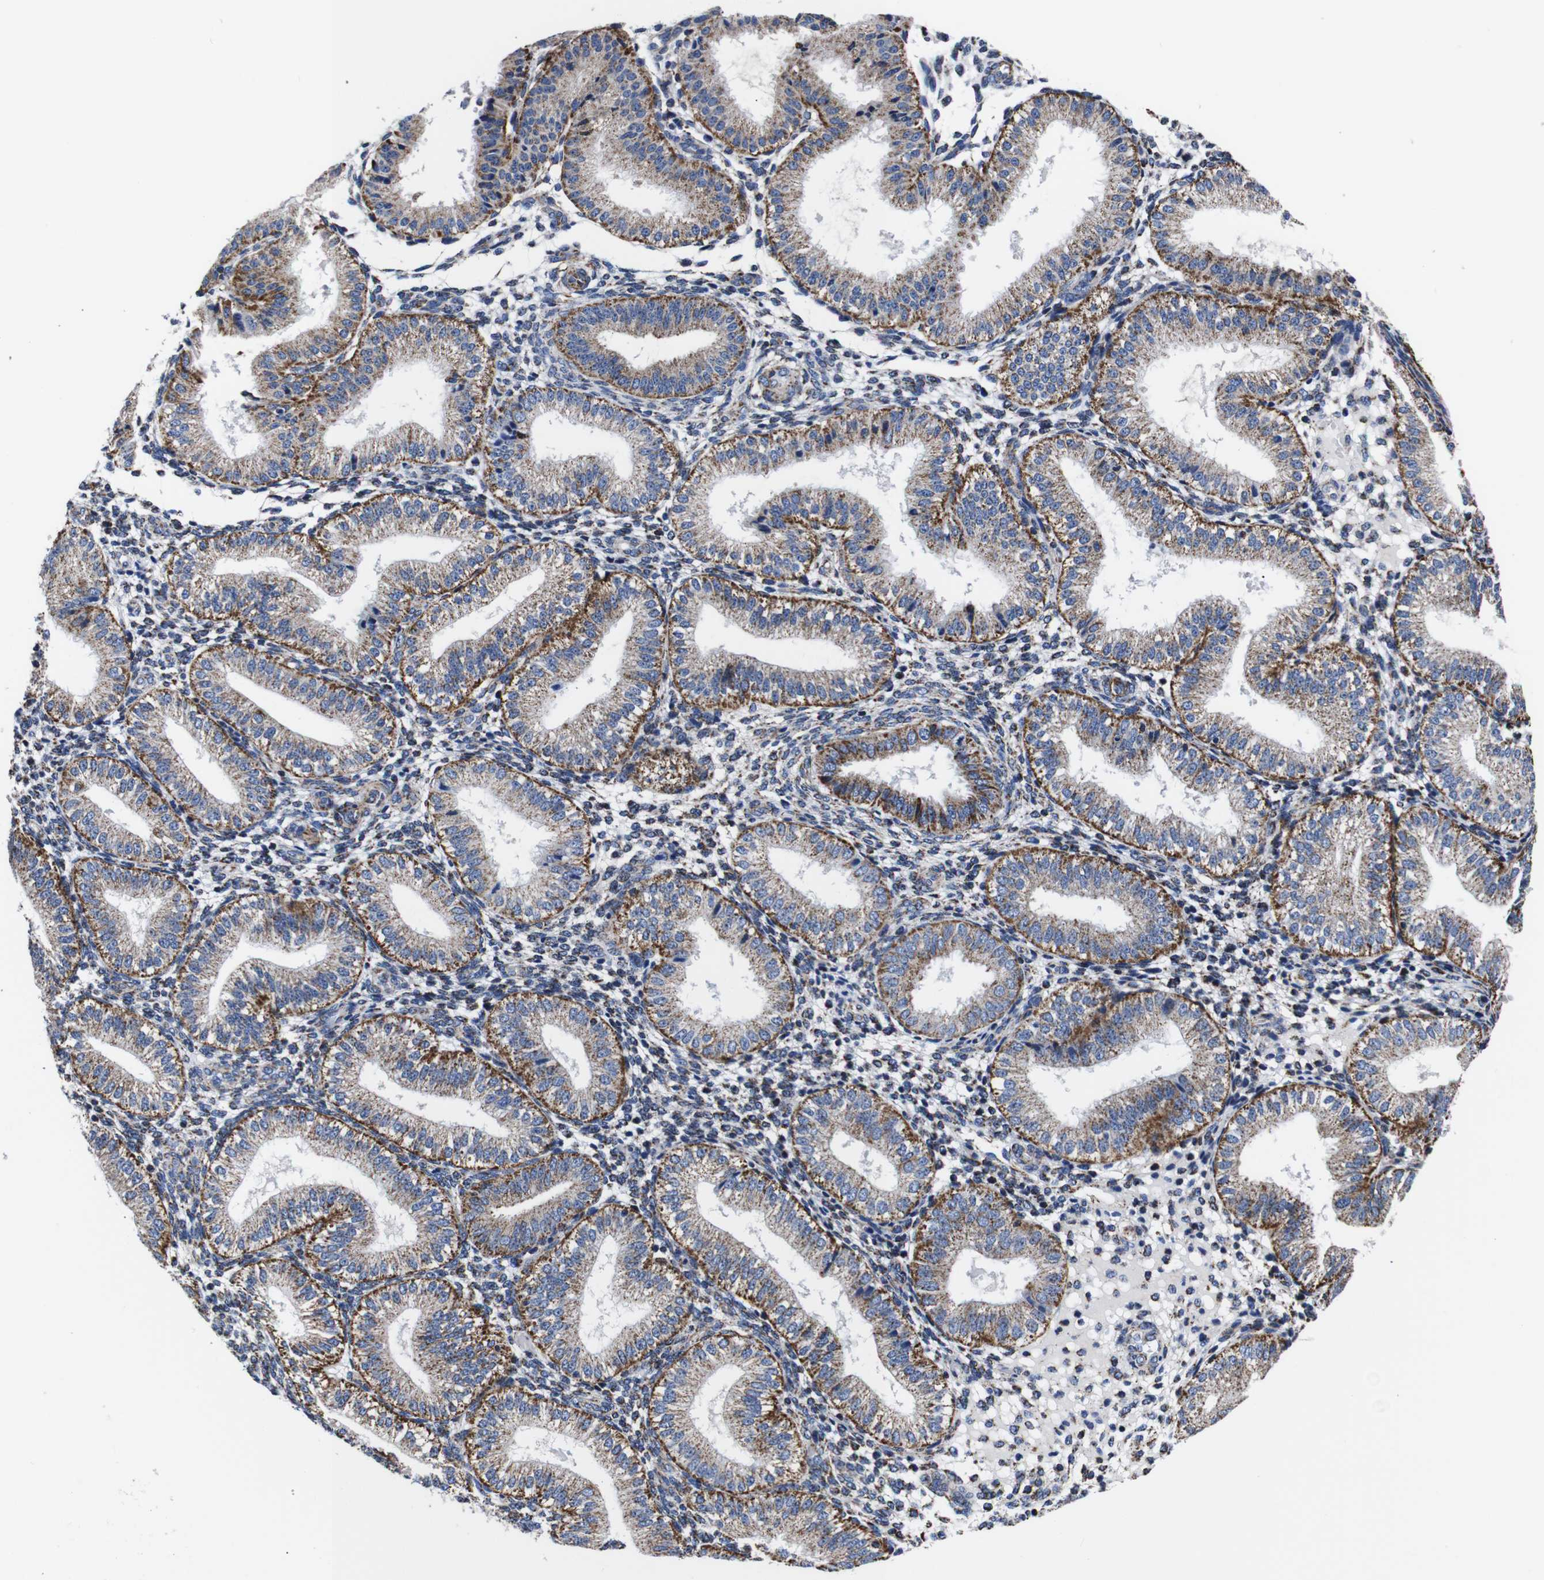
{"staining": {"intensity": "weak", "quantity": "<25%", "location": "cytoplasmic/membranous"}, "tissue": "endometrium", "cell_type": "Cells in endometrial stroma", "image_type": "normal", "snomed": [{"axis": "morphology", "description": "Normal tissue, NOS"}, {"axis": "topography", "description": "Endometrium"}], "caption": "DAB immunohistochemical staining of normal endometrium displays no significant staining in cells in endometrial stroma. The staining was performed using DAB (3,3'-diaminobenzidine) to visualize the protein expression in brown, while the nuclei were stained in blue with hematoxylin (Magnification: 20x).", "gene": "FKBP9", "patient": {"sex": "female", "age": 39}}